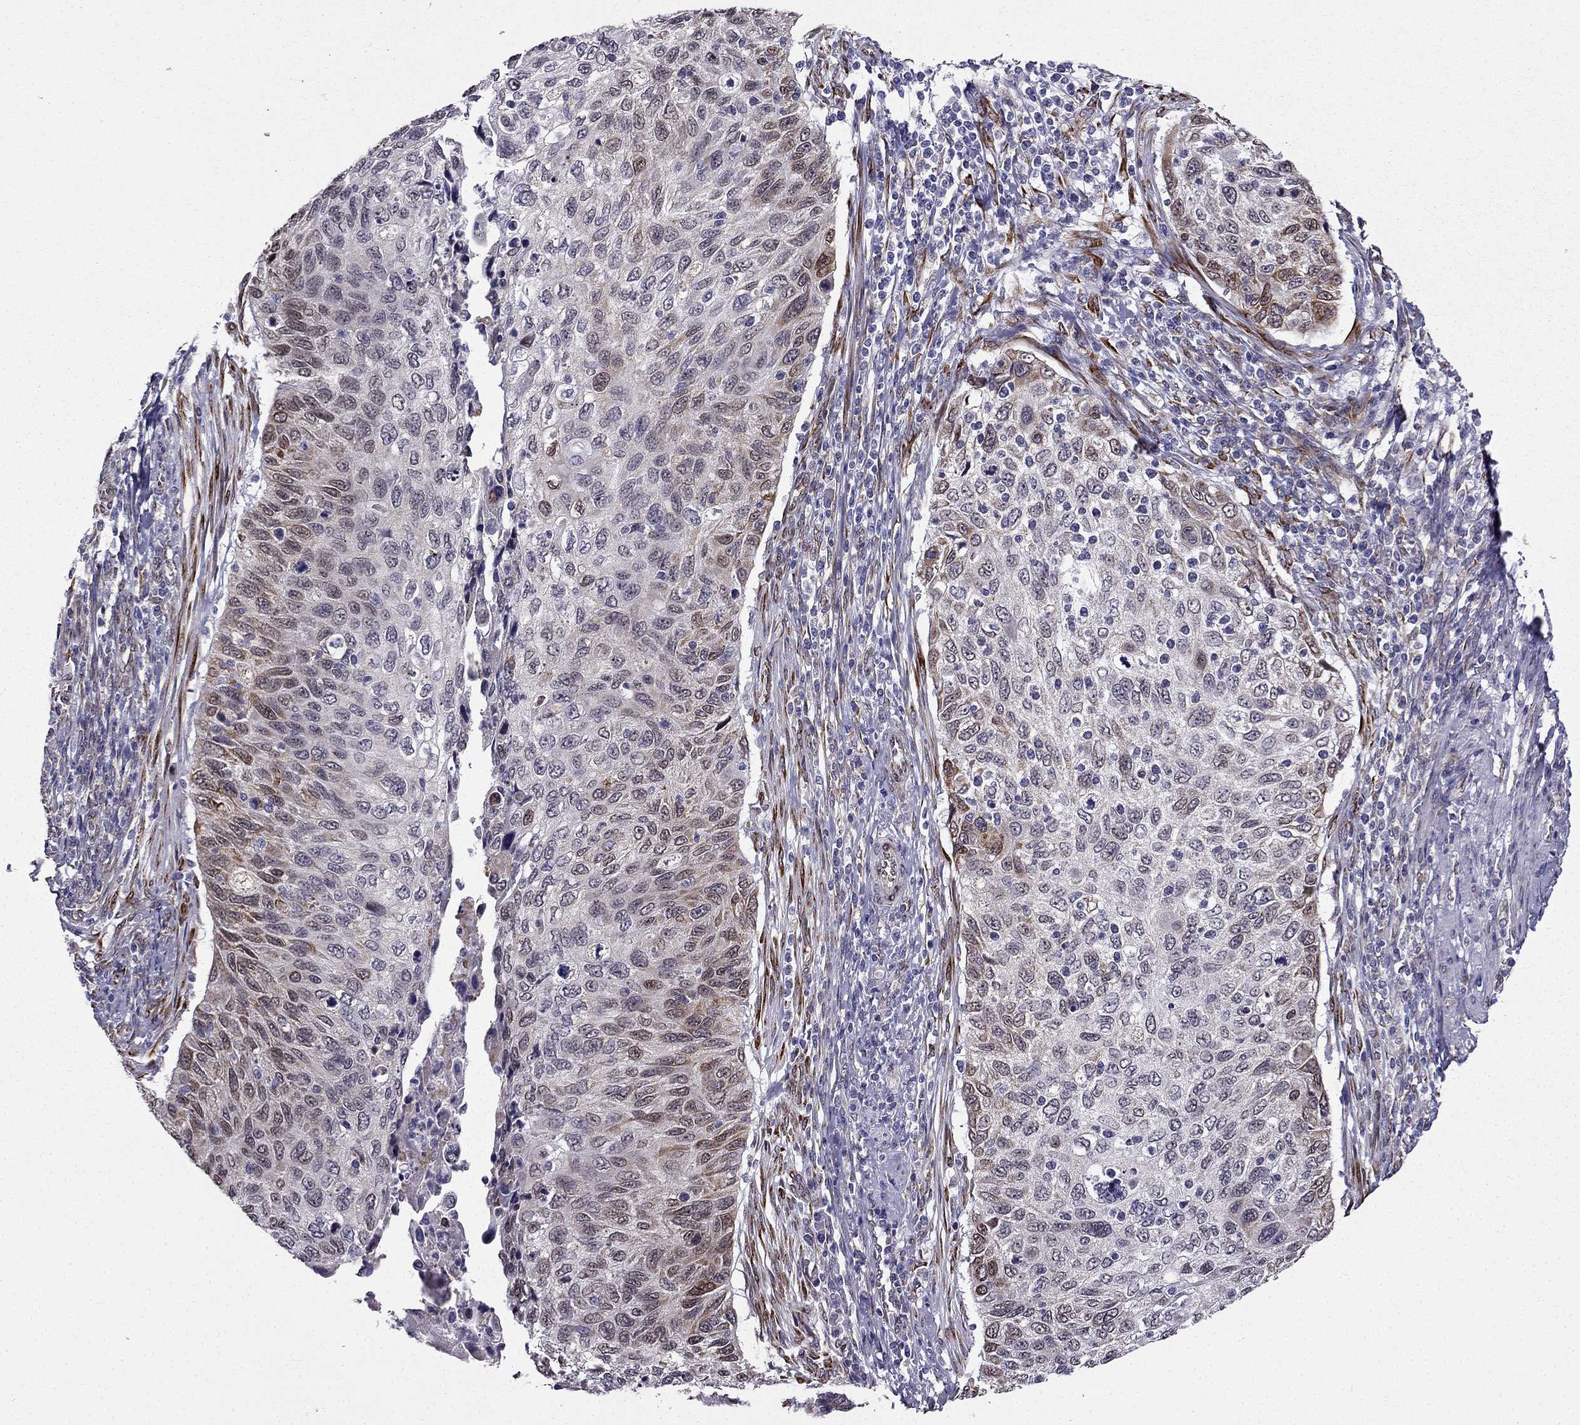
{"staining": {"intensity": "moderate", "quantity": "<25%", "location": "cytoplasmic/membranous"}, "tissue": "cervical cancer", "cell_type": "Tumor cells", "image_type": "cancer", "snomed": [{"axis": "morphology", "description": "Squamous cell carcinoma, NOS"}, {"axis": "topography", "description": "Cervix"}], "caption": "IHC micrograph of neoplastic tissue: cervical cancer stained using immunohistochemistry (IHC) demonstrates low levels of moderate protein expression localized specifically in the cytoplasmic/membranous of tumor cells, appearing as a cytoplasmic/membranous brown color.", "gene": "IKBIP", "patient": {"sex": "female", "age": 70}}